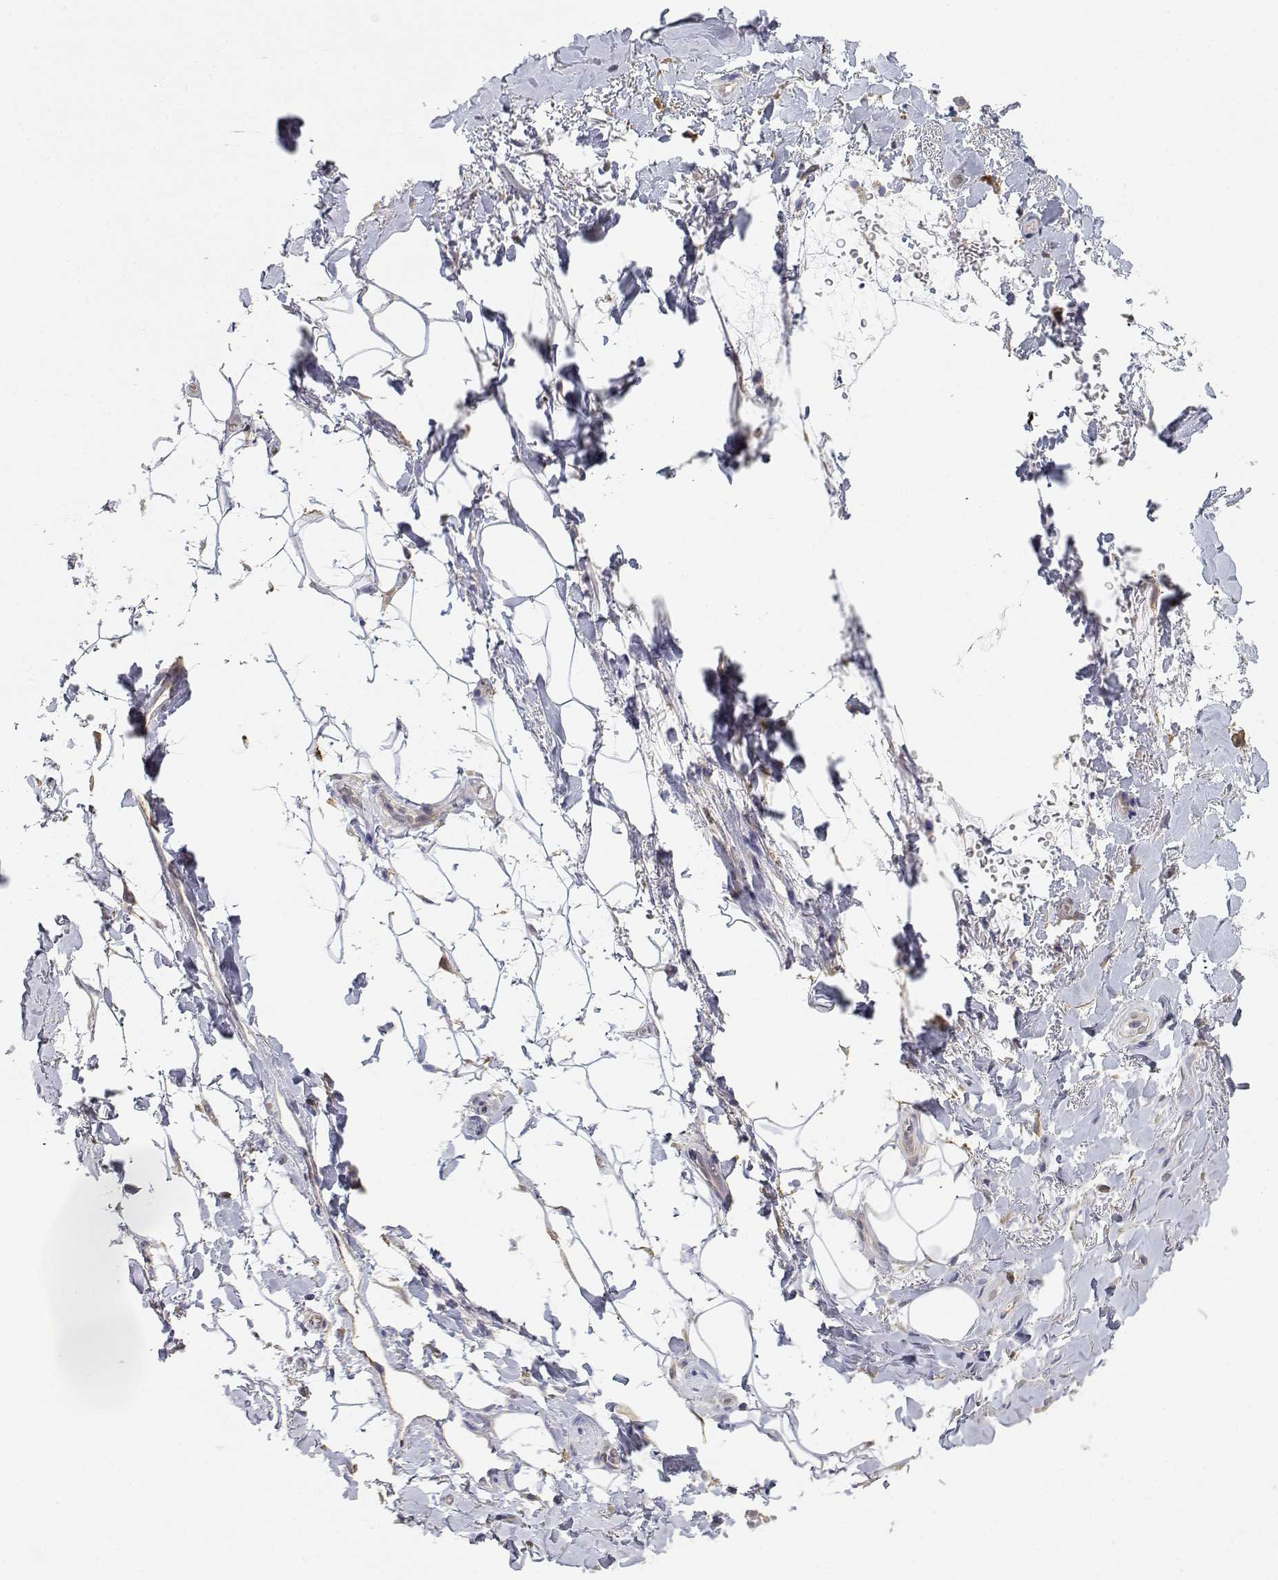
{"staining": {"intensity": "negative", "quantity": "none", "location": "none"}, "tissue": "adipose tissue", "cell_type": "Adipocytes", "image_type": "normal", "snomed": [{"axis": "morphology", "description": "Normal tissue, NOS"}, {"axis": "topography", "description": "Anal"}, {"axis": "topography", "description": "Peripheral nerve tissue"}], "caption": "DAB (3,3'-diaminobenzidine) immunohistochemical staining of benign adipose tissue demonstrates no significant positivity in adipocytes. The staining is performed using DAB brown chromogen with nuclei counter-stained in using hematoxylin.", "gene": "ADA", "patient": {"sex": "male", "age": 53}}